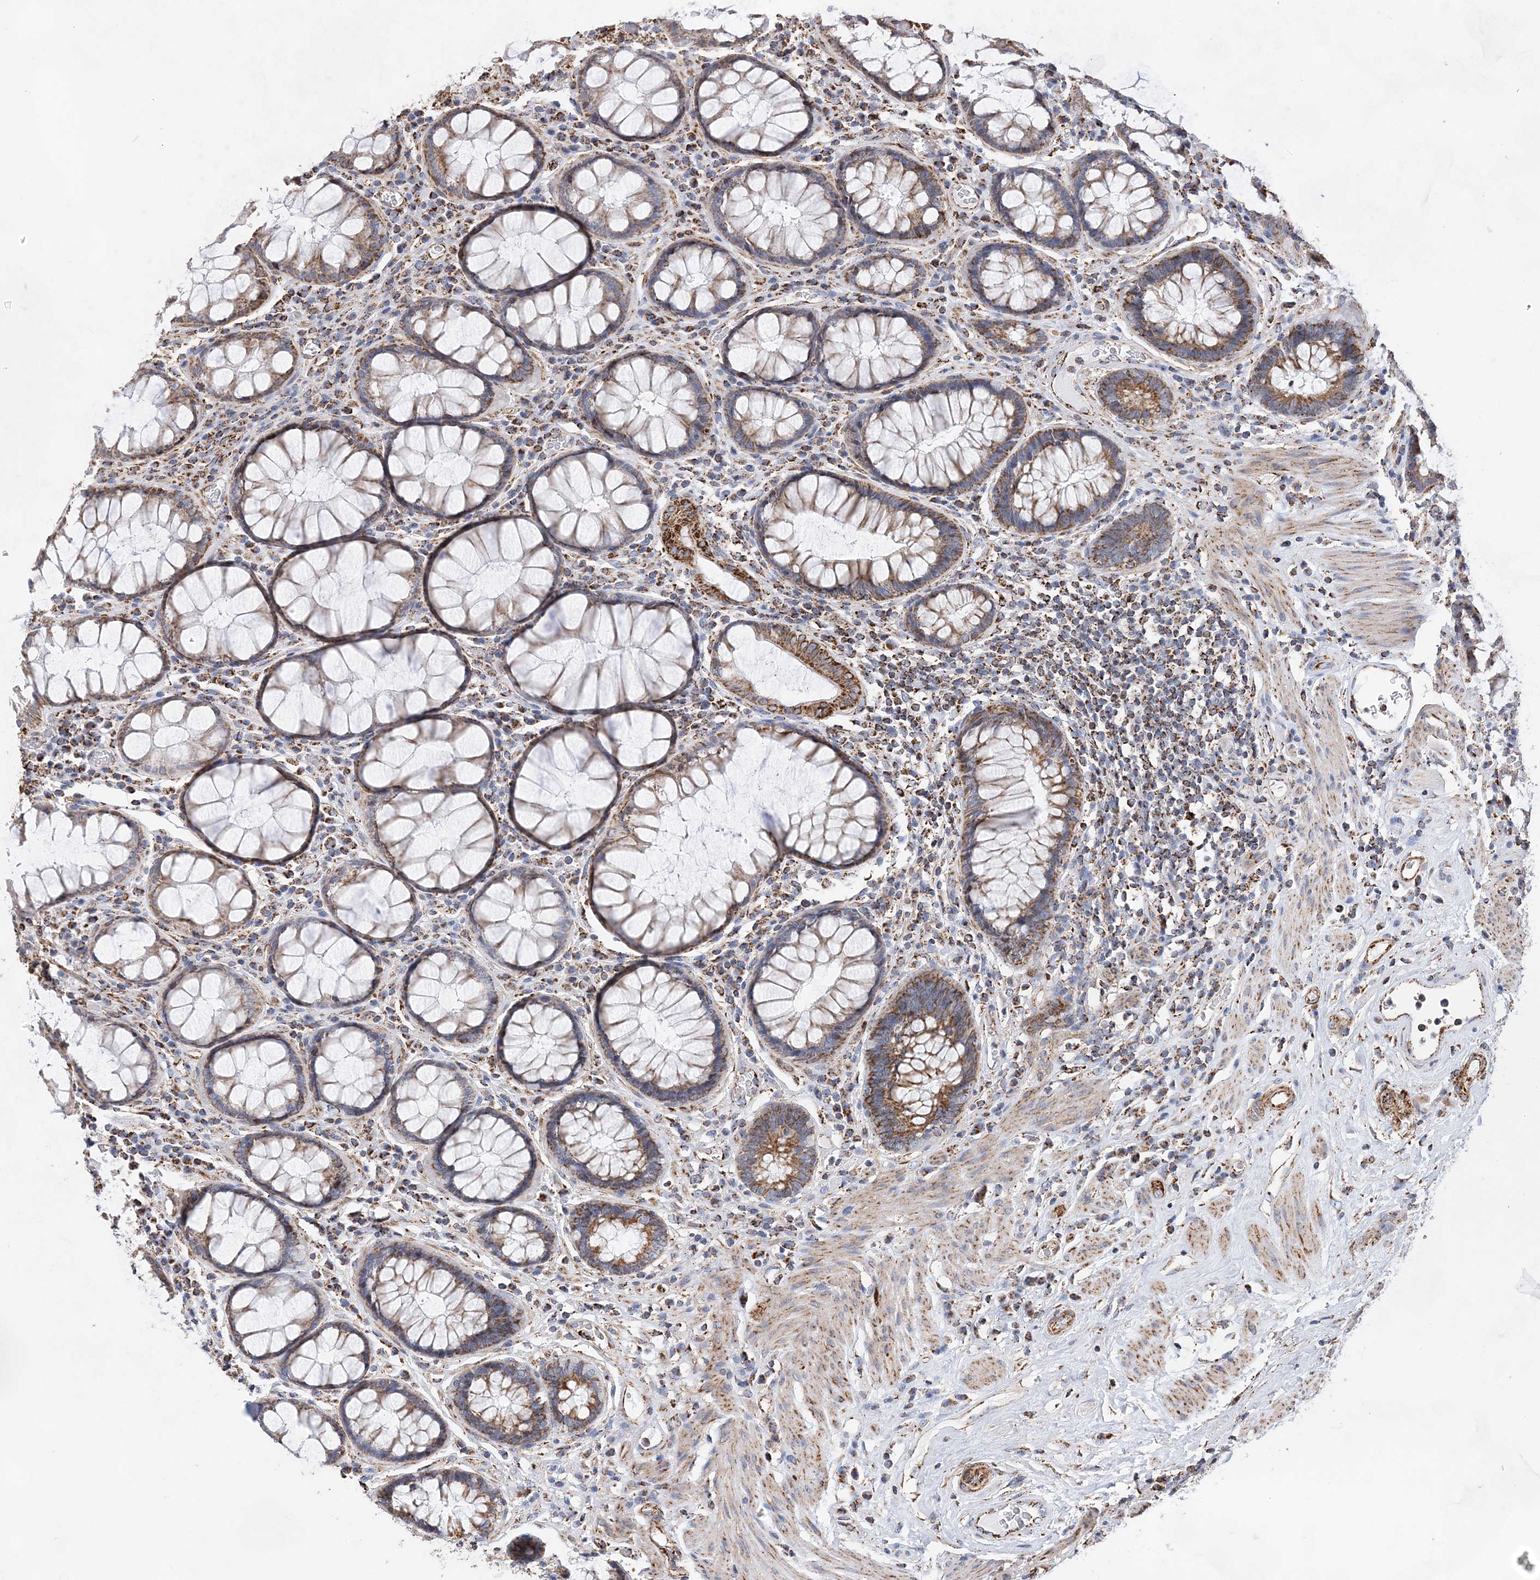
{"staining": {"intensity": "moderate", "quantity": ">75%", "location": "cytoplasmic/membranous"}, "tissue": "rectum", "cell_type": "Glandular cells", "image_type": "normal", "snomed": [{"axis": "morphology", "description": "Normal tissue, NOS"}, {"axis": "topography", "description": "Rectum"}], "caption": "Protein staining by immunohistochemistry exhibits moderate cytoplasmic/membranous expression in approximately >75% of glandular cells in unremarkable rectum.", "gene": "ACOT9", "patient": {"sex": "male", "age": 64}}